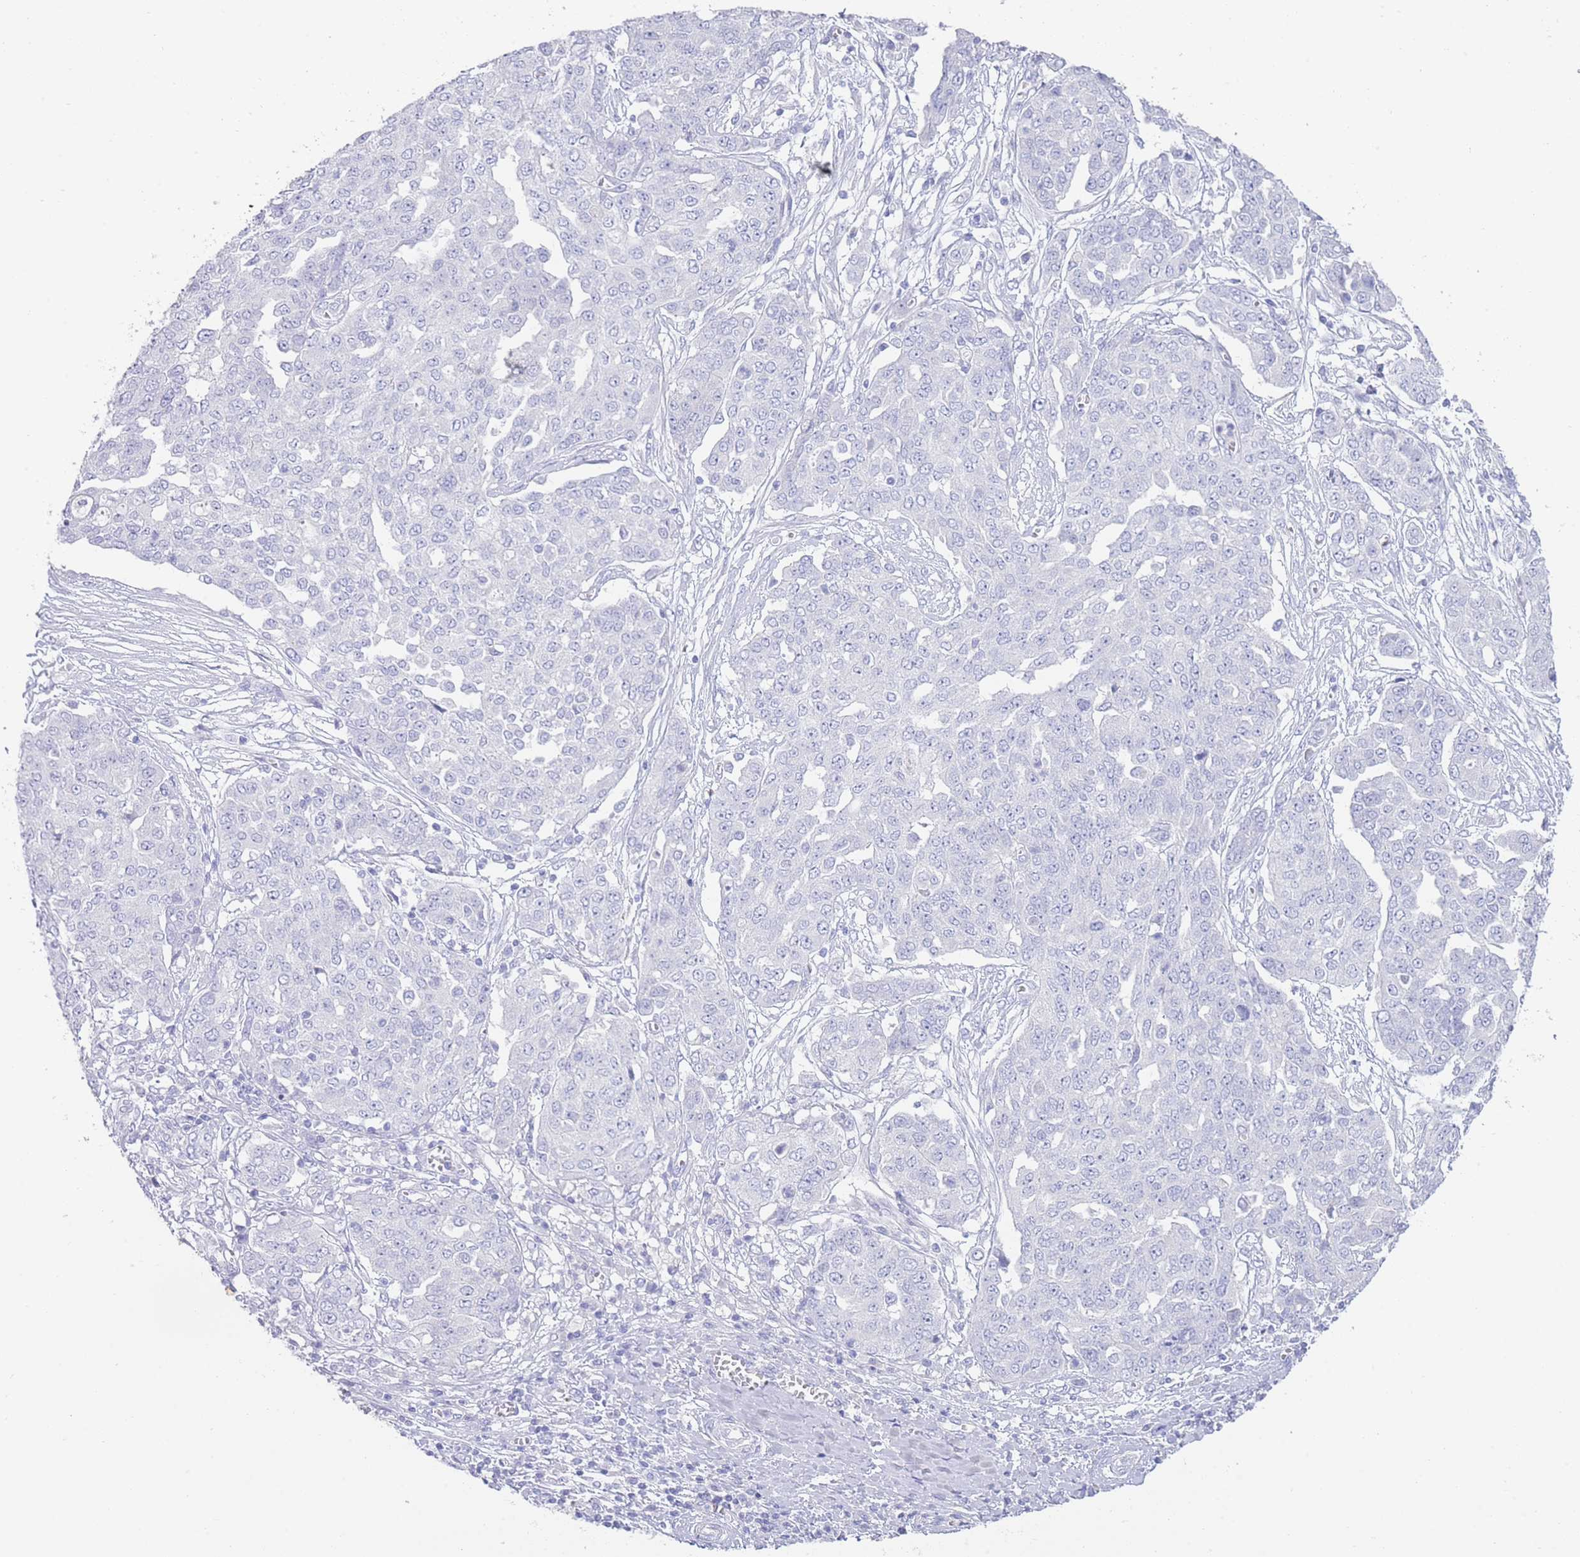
{"staining": {"intensity": "negative", "quantity": "none", "location": "none"}, "tissue": "ovarian cancer", "cell_type": "Tumor cells", "image_type": "cancer", "snomed": [{"axis": "morphology", "description": "Cystadenocarcinoma, serous, NOS"}, {"axis": "topography", "description": "Soft tissue"}, {"axis": "topography", "description": "Ovary"}], "caption": "Immunohistochemistry of human ovarian cancer (serous cystadenocarcinoma) exhibits no positivity in tumor cells.", "gene": "LRRC37A", "patient": {"sex": "female", "age": 57}}